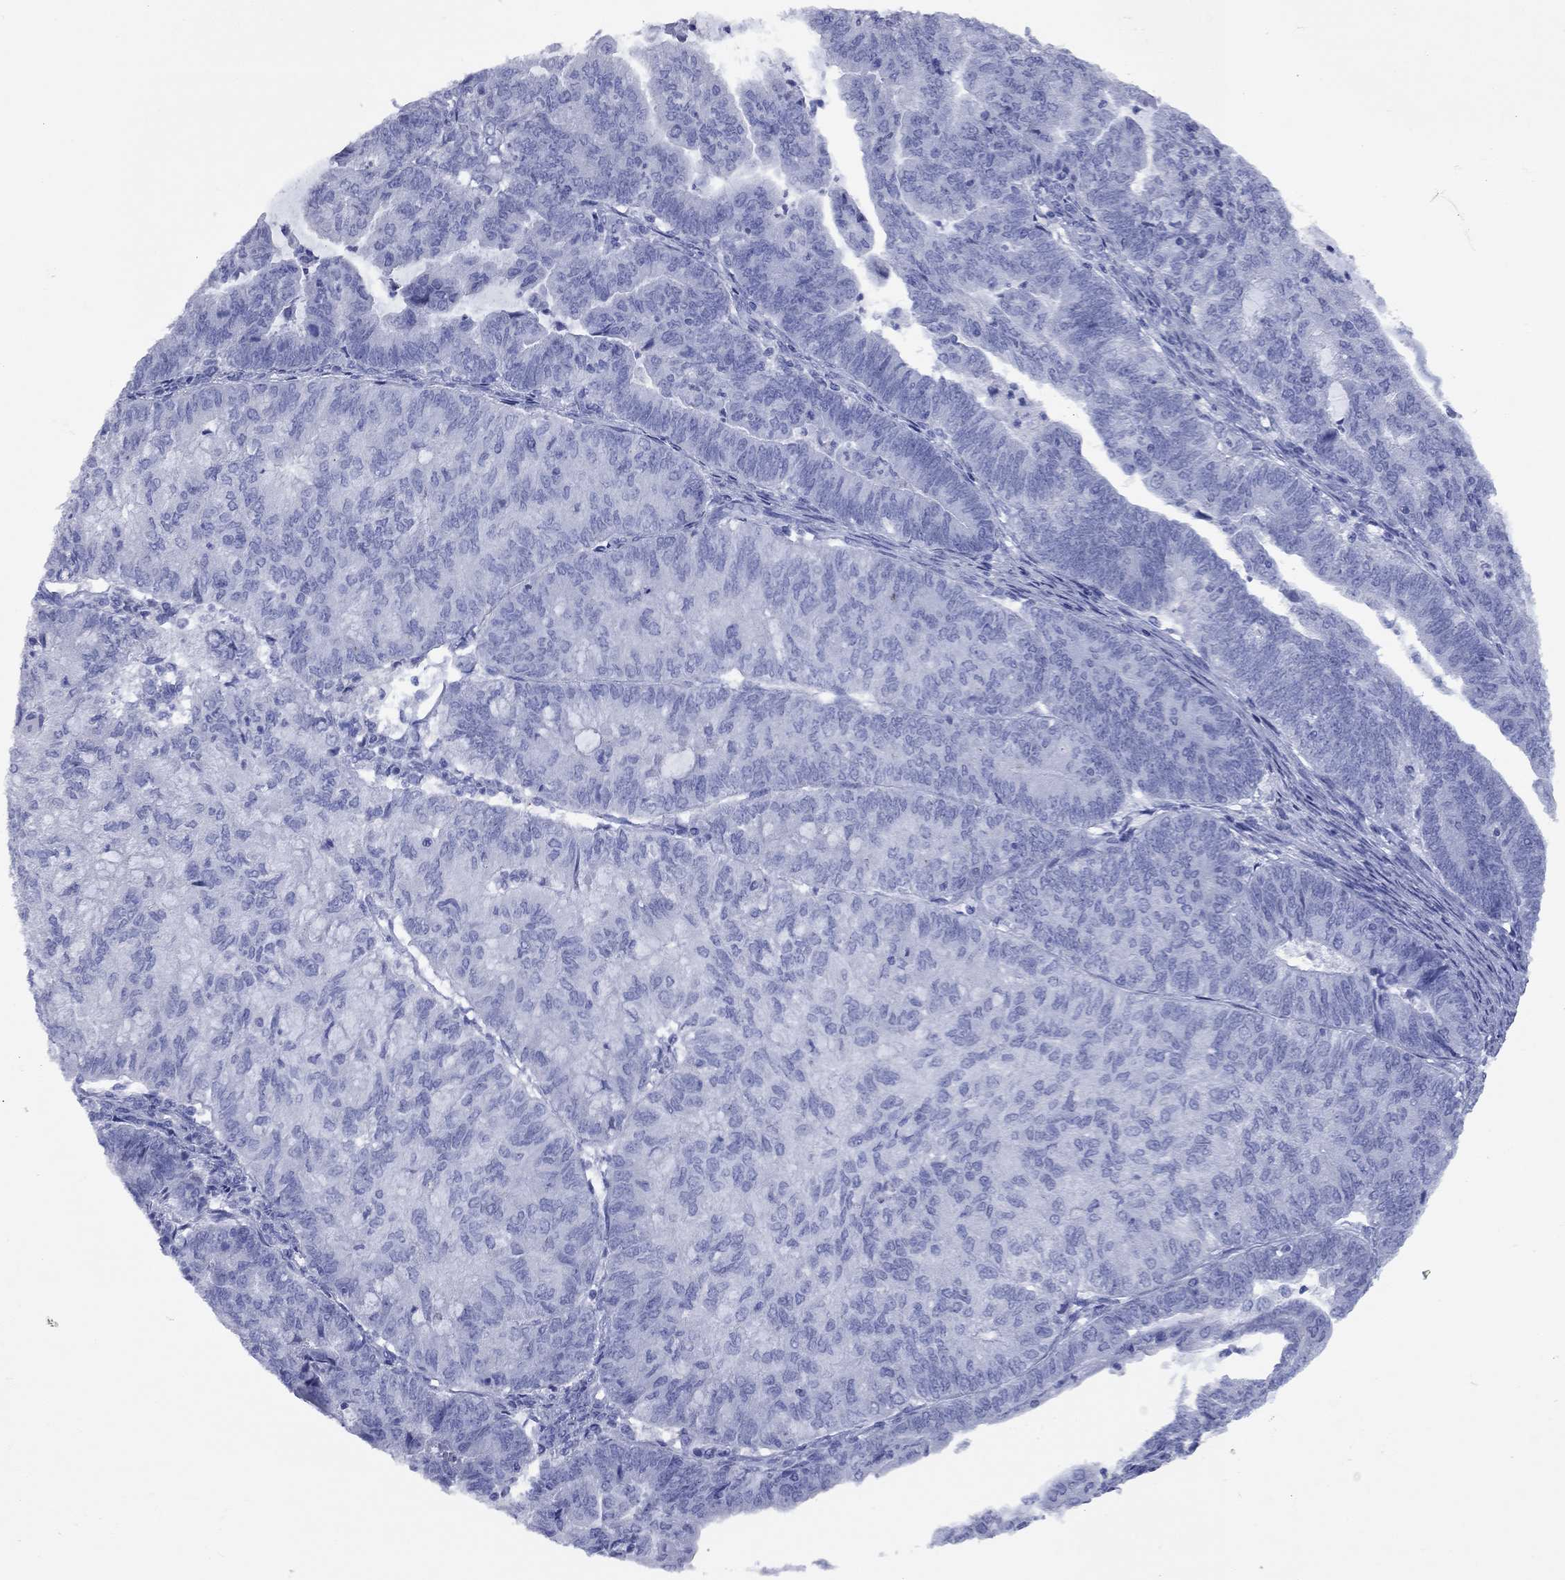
{"staining": {"intensity": "negative", "quantity": "none", "location": "none"}, "tissue": "endometrial cancer", "cell_type": "Tumor cells", "image_type": "cancer", "snomed": [{"axis": "morphology", "description": "Adenocarcinoma, NOS"}, {"axis": "topography", "description": "Endometrium"}], "caption": "This is a histopathology image of IHC staining of endometrial cancer (adenocarcinoma), which shows no positivity in tumor cells.", "gene": "CCNA1", "patient": {"sex": "female", "age": 82}}